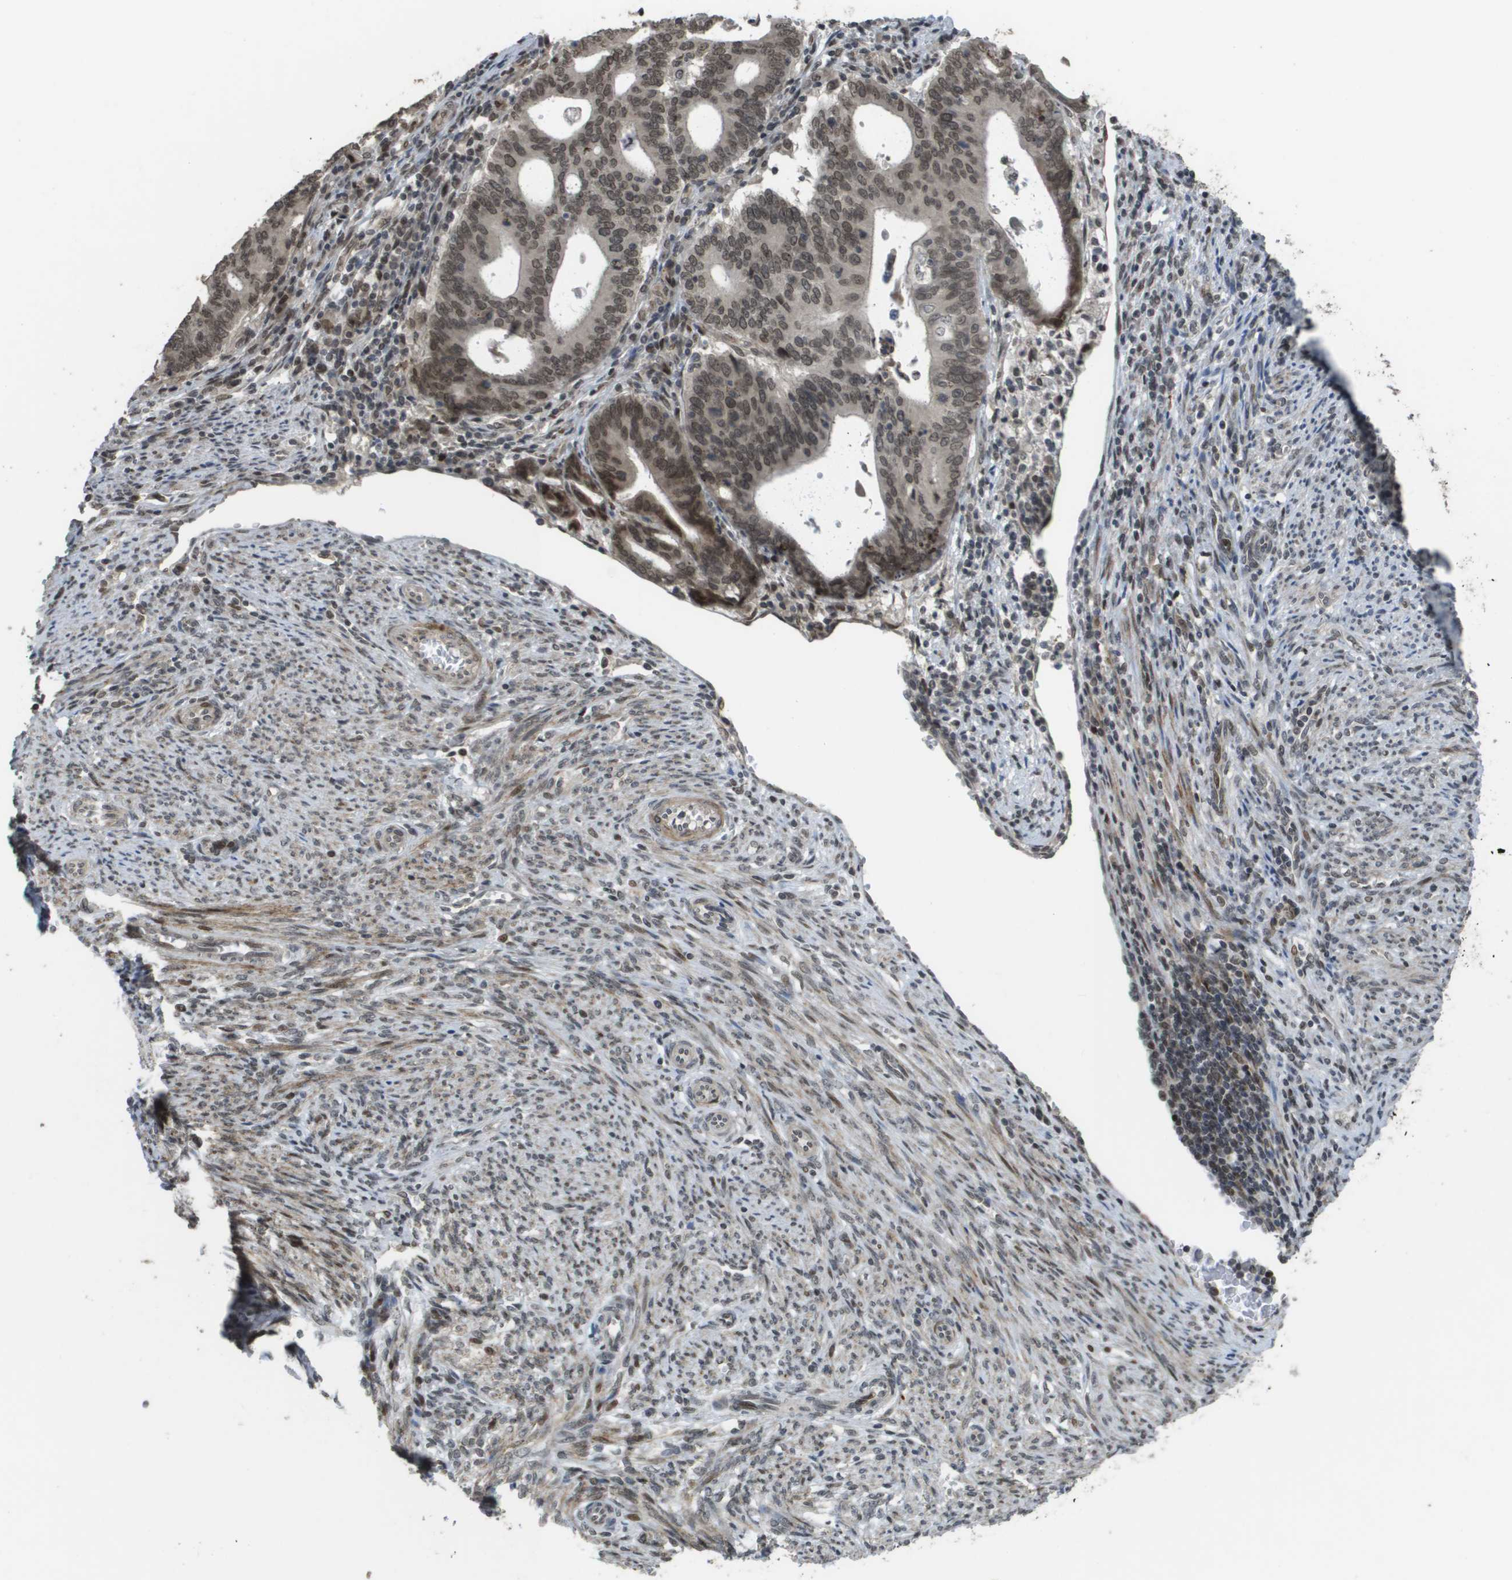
{"staining": {"intensity": "moderate", "quantity": ">75%", "location": "nuclear"}, "tissue": "endometrial cancer", "cell_type": "Tumor cells", "image_type": "cancer", "snomed": [{"axis": "morphology", "description": "Adenocarcinoma, NOS"}, {"axis": "topography", "description": "Uterus"}], "caption": "Protein expression analysis of human endometrial cancer reveals moderate nuclear staining in approximately >75% of tumor cells. The staining was performed using DAB, with brown indicating positive protein expression. Nuclei are stained blue with hematoxylin.", "gene": "KAT5", "patient": {"sex": "female", "age": 83}}